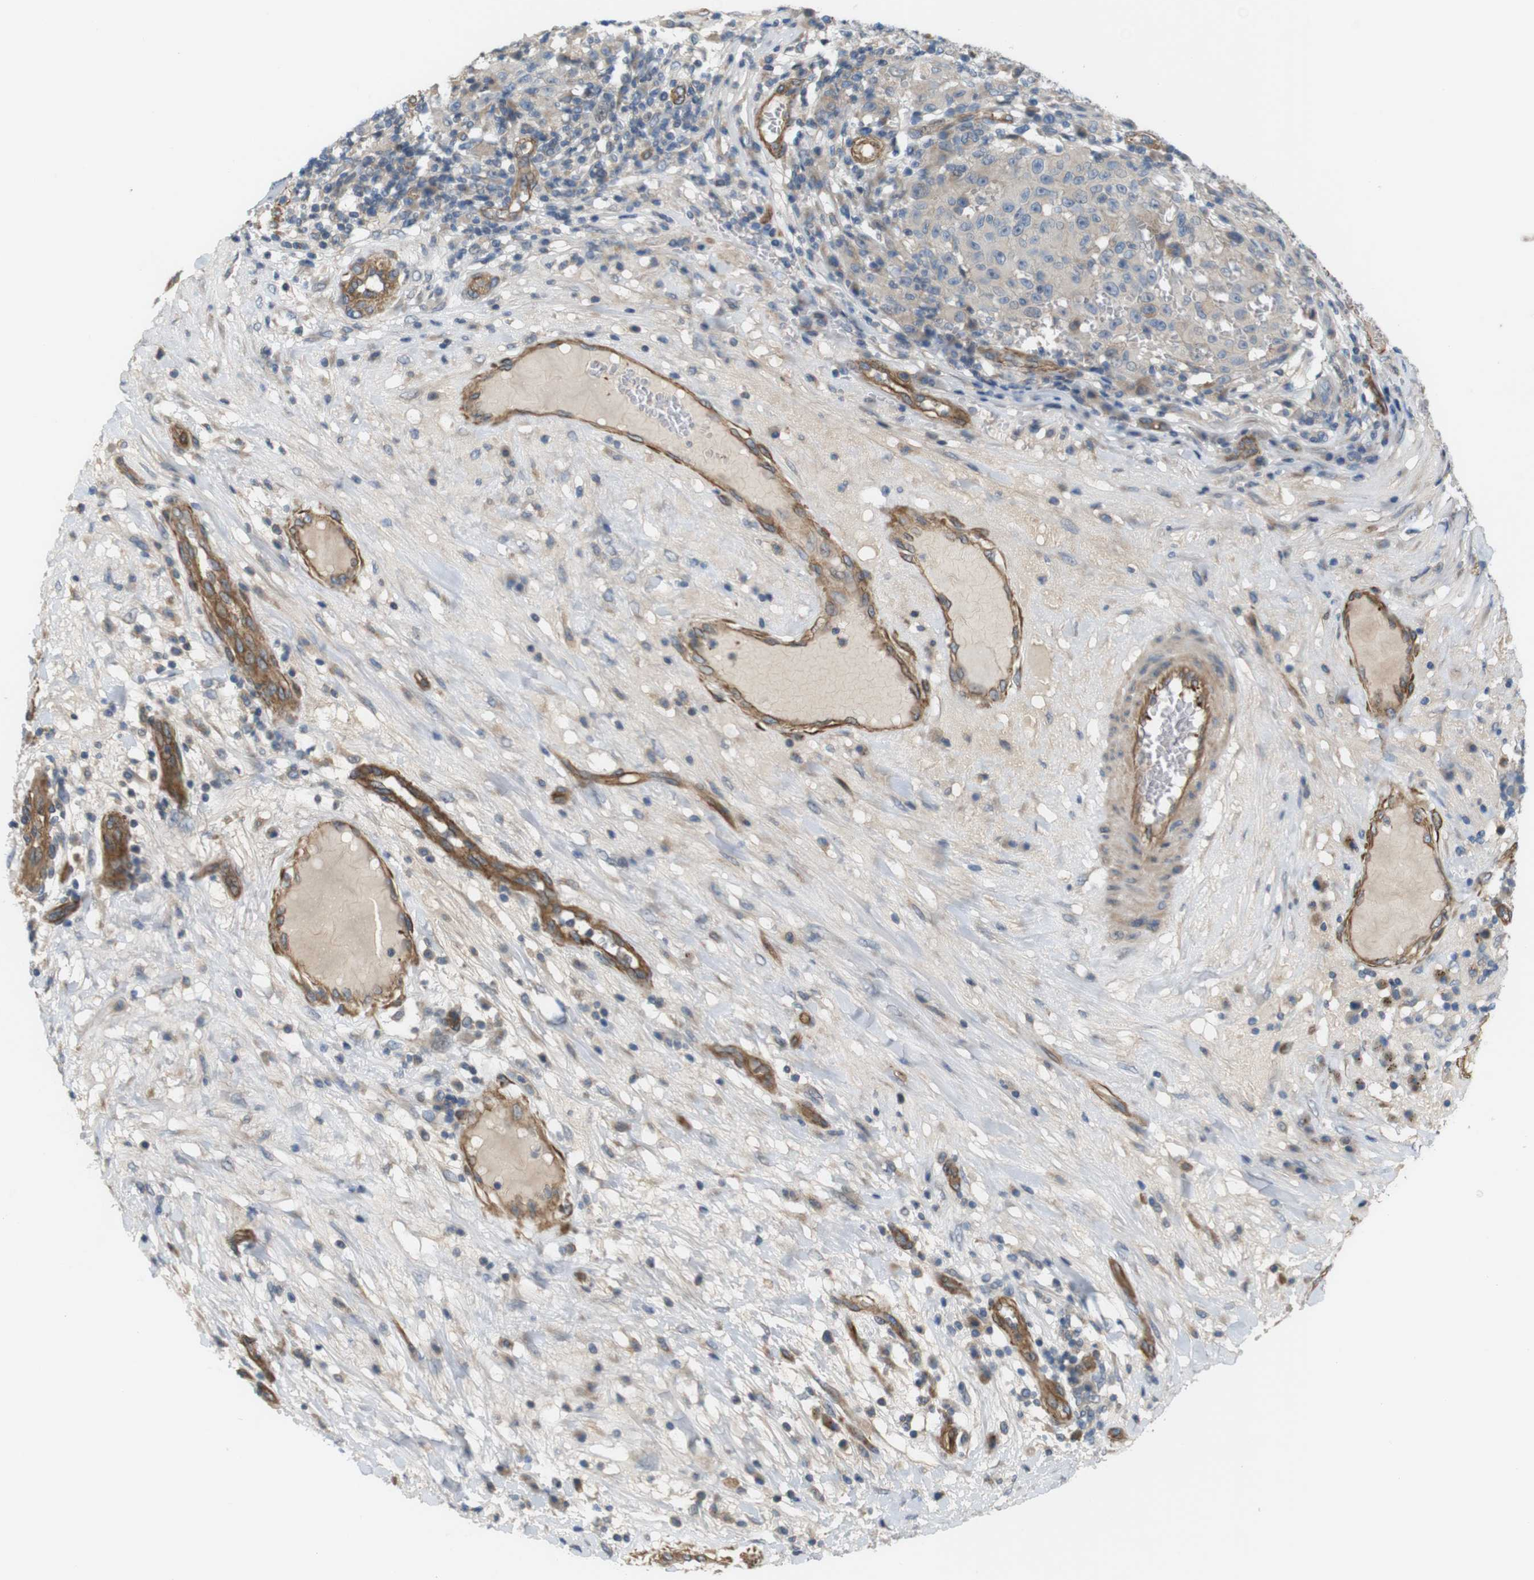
{"staining": {"intensity": "weak", "quantity": ">75%", "location": "cytoplasmic/membranous"}, "tissue": "melanoma", "cell_type": "Tumor cells", "image_type": "cancer", "snomed": [{"axis": "morphology", "description": "Malignant melanoma, NOS"}, {"axis": "topography", "description": "Skin"}], "caption": "High-magnification brightfield microscopy of melanoma stained with DAB (3,3'-diaminobenzidine) (brown) and counterstained with hematoxylin (blue). tumor cells exhibit weak cytoplasmic/membranous staining is appreciated in approximately>75% of cells. The protein of interest is stained brown, and the nuclei are stained in blue (DAB IHC with brightfield microscopy, high magnification).", "gene": "BVES", "patient": {"sex": "female", "age": 82}}